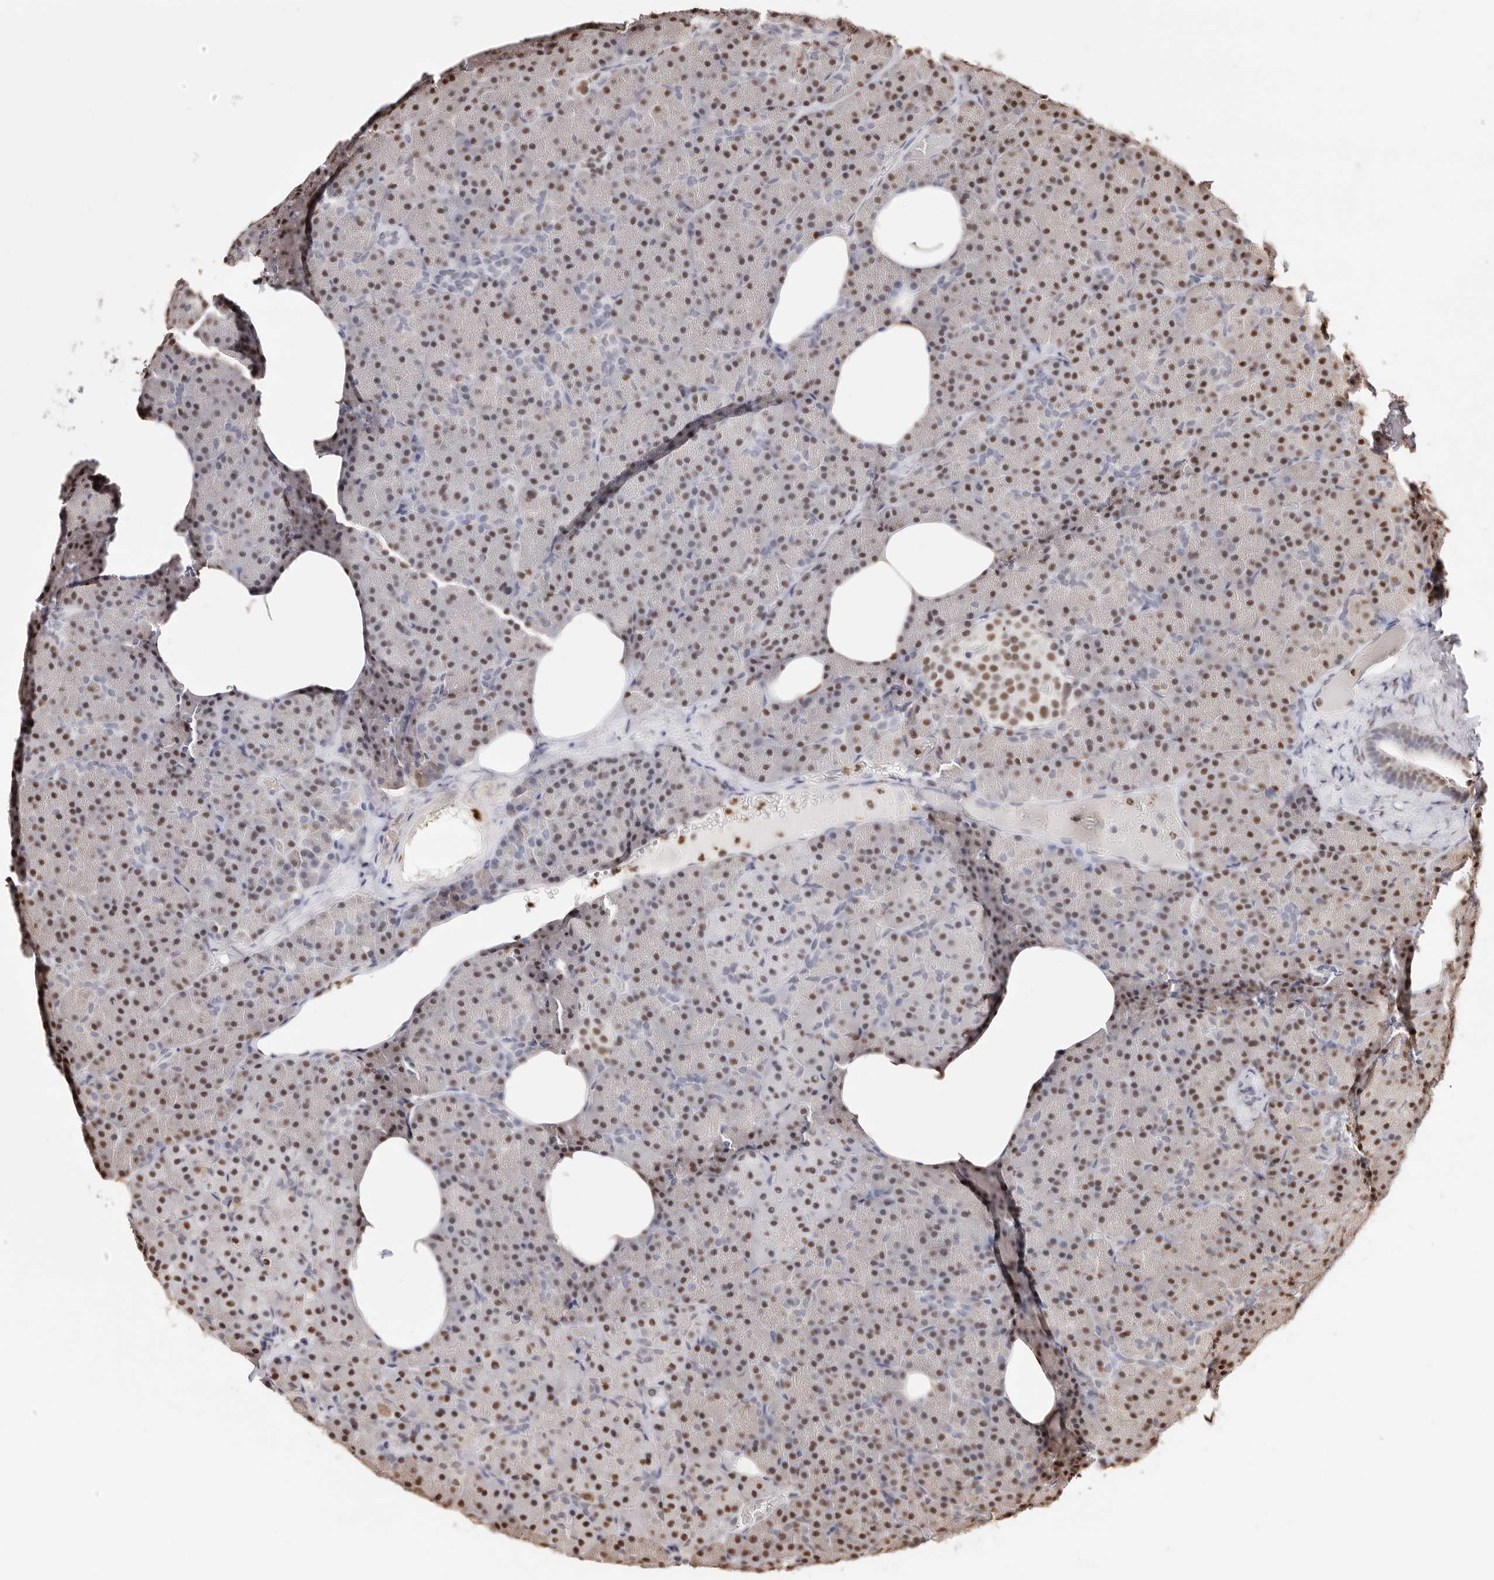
{"staining": {"intensity": "strong", "quantity": "25%-75%", "location": "nuclear"}, "tissue": "pancreas", "cell_type": "Exocrine glandular cells", "image_type": "normal", "snomed": [{"axis": "morphology", "description": "Normal tissue, NOS"}, {"axis": "morphology", "description": "Carcinoid, malignant, NOS"}, {"axis": "topography", "description": "Pancreas"}], "caption": "A high amount of strong nuclear staining is identified in about 25%-75% of exocrine glandular cells in unremarkable pancreas. The staining is performed using DAB (3,3'-diaminobenzidine) brown chromogen to label protein expression. The nuclei are counter-stained blue using hematoxylin.", "gene": "TKT", "patient": {"sex": "female", "age": 35}}